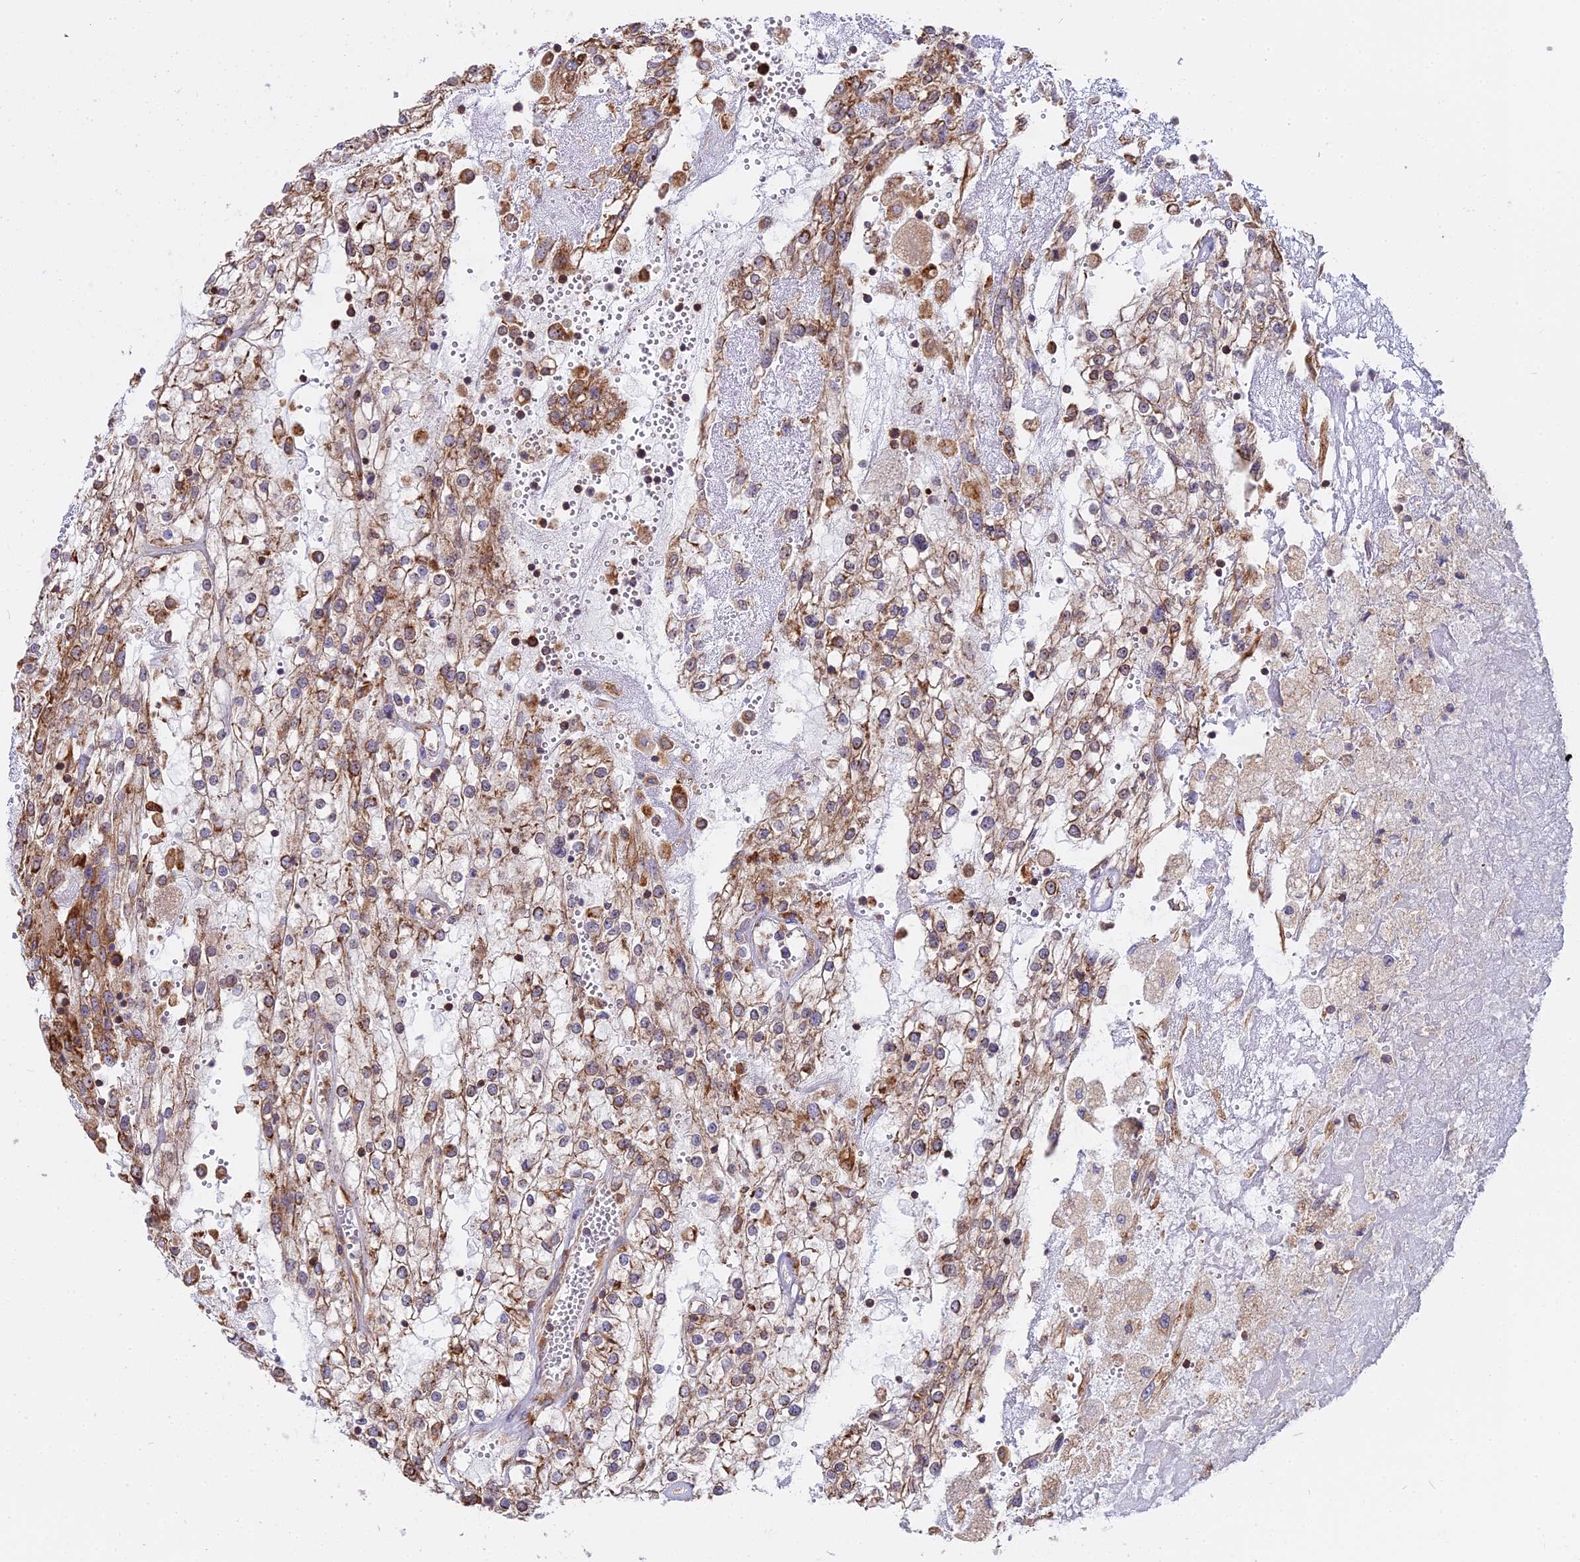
{"staining": {"intensity": "moderate", "quantity": ">75%", "location": "cytoplasmic/membranous"}, "tissue": "renal cancer", "cell_type": "Tumor cells", "image_type": "cancer", "snomed": [{"axis": "morphology", "description": "Adenocarcinoma, NOS"}, {"axis": "topography", "description": "Kidney"}], "caption": "Immunohistochemistry staining of renal adenocarcinoma, which shows medium levels of moderate cytoplasmic/membranous staining in approximately >75% of tumor cells indicating moderate cytoplasmic/membranous protein expression. The staining was performed using DAB (brown) for protein detection and nuclei were counterstained in hematoxylin (blue).", "gene": "RPL26", "patient": {"sex": "female", "age": 52}}